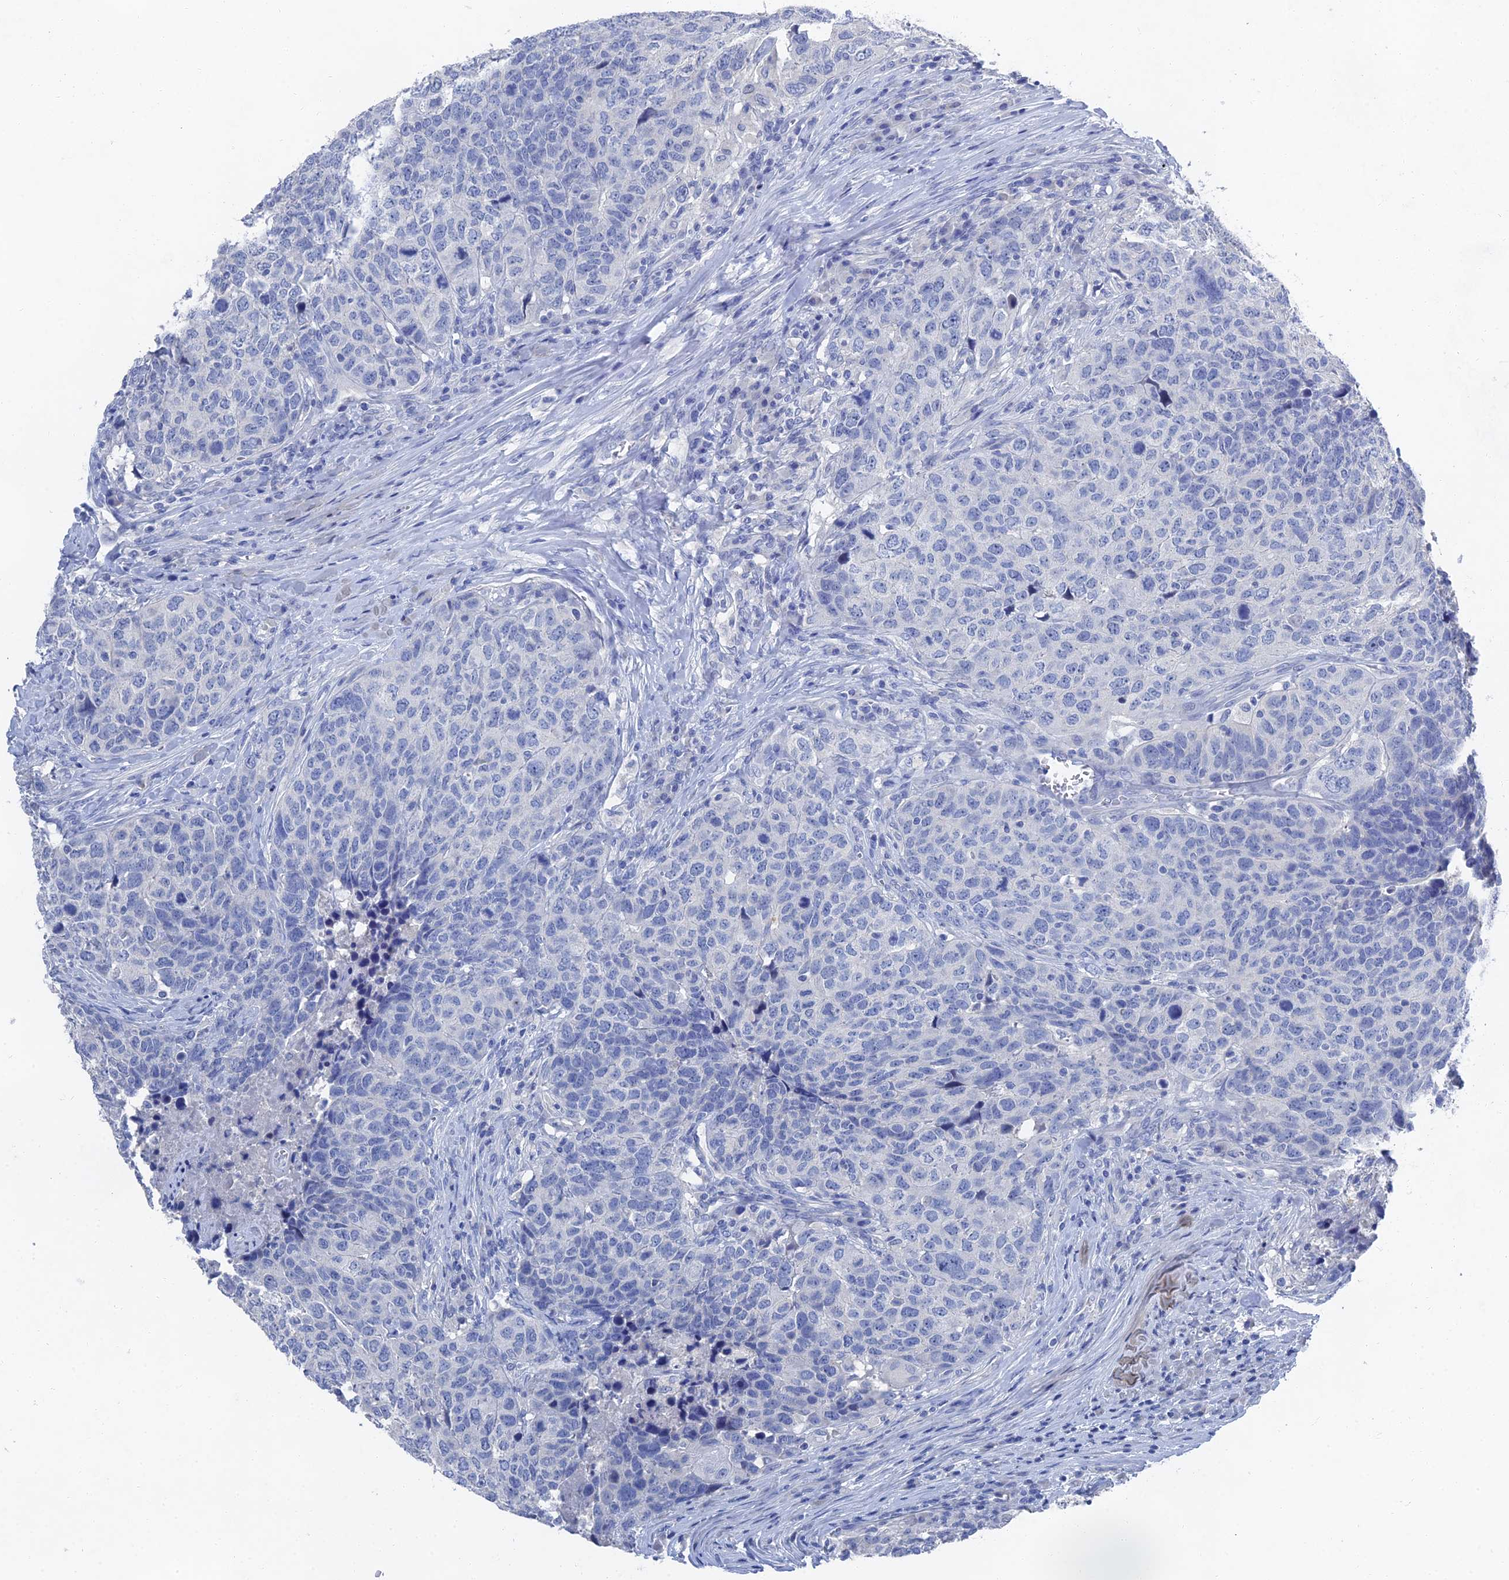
{"staining": {"intensity": "negative", "quantity": "none", "location": "none"}, "tissue": "head and neck cancer", "cell_type": "Tumor cells", "image_type": "cancer", "snomed": [{"axis": "morphology", "description": "Squamous cell carcinoma, NOS"}, {"axis": "topography", "description": "Head-Neck"}], "caption": "Head and neck cancer was stained to show a protein in brown. There is no significant staining in tumor cells. (IHC, brightfield microscopy, high magnification).", "gene": "GFAP", "patient": {"sex": "male", "age": 66}}